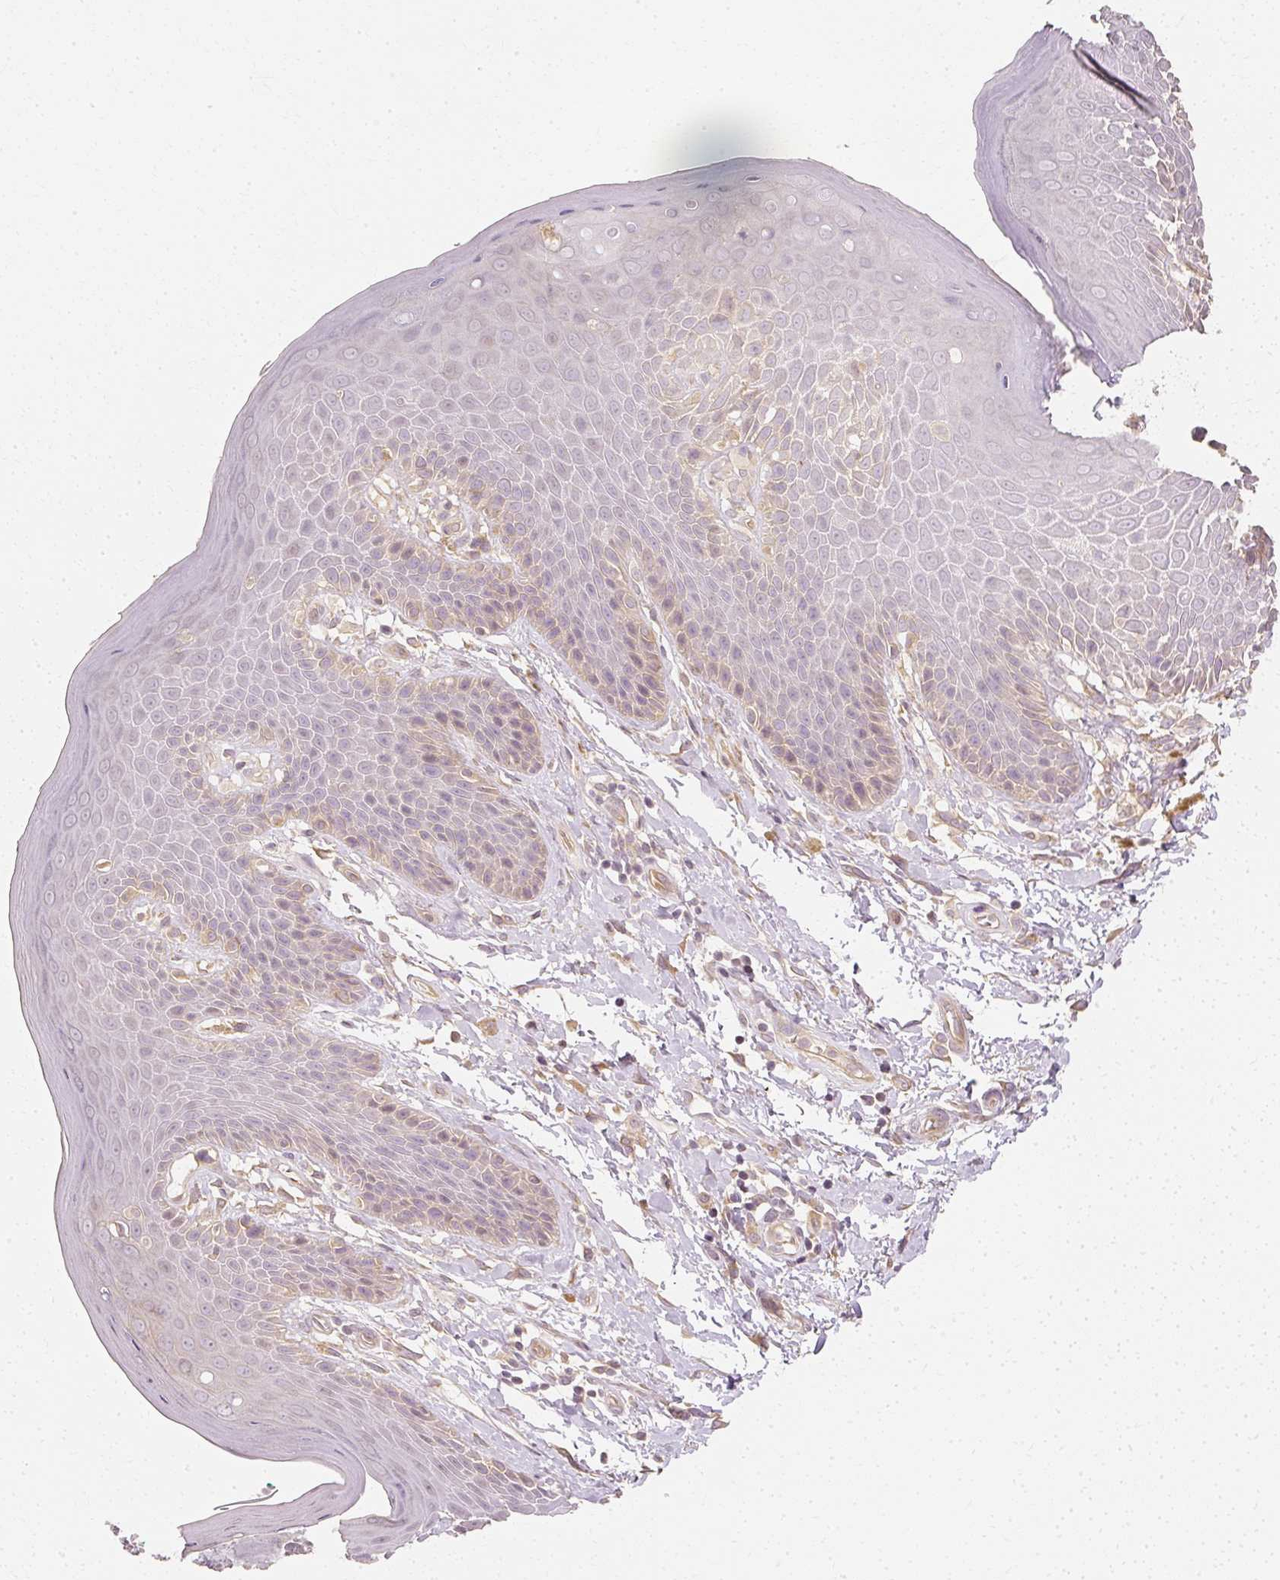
{"staining": {"intensity": "moderate", "quantity": "<25%", "location": "cytoplasmic/membranous"}, "tissue": "skin", "cell_type": "Epidermal cells", "image_type": "normal", "snomed": [{"axis": "morphology", "description": "Normal tissue, NOS"}, {"axis": "topography", "description": "Peripheral nerve tissue"}], "caption": "IHC of benign human skin reveals low levels of moderate cytoplasmic/membranous staining in about <25% of epidermal cells.", "gene": "GNAQ", "patient": {"sex": "male", "age": 51}}